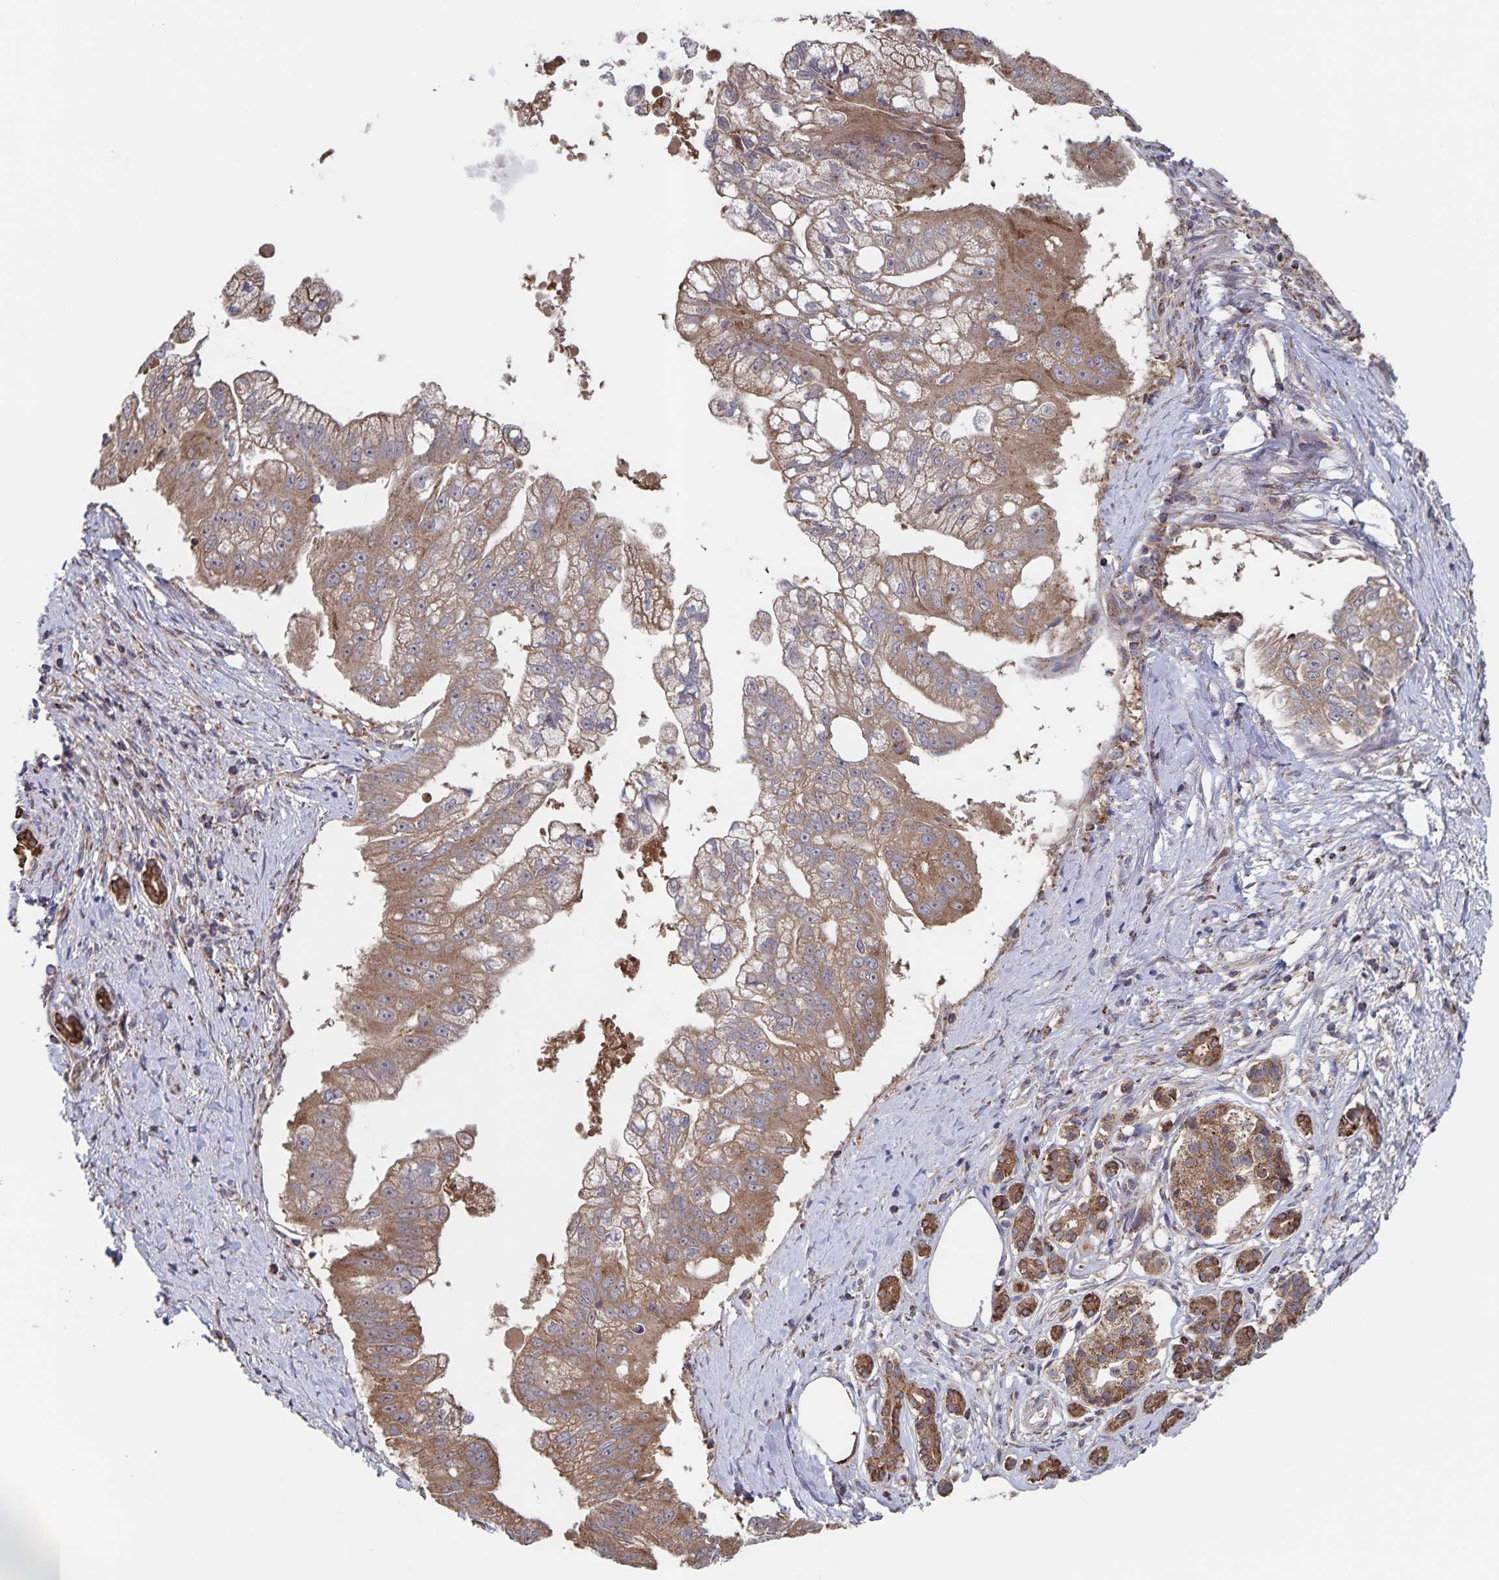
{"staining": {"intensity": "moderate", "quantity": ">75%", "location": "cytoplasmic/membranous"}, "tissue": "pancreatic cancer", "cell_type": "Tumor cells", "image_type": "cancer", "snomed": [{"axis": "morphology", "description": "Adenocarcinoma, NOS"}, {"axis": "topography", "description": "Pancreas"}], "caption": "Immunohistochemistry staining of pancreatic adenocarcinoma, which shows medium levels of moderate cytoplasmic/membranous staining in about >75% of tumor cells indicating moderate cytoplasmic/membranous protein staining. The staining was performed using DAB (brown) for protein detection and nuclei were counterstained in hematoxylin (blue).", "gene": "ACACA", "patient": {"sex": "male", "age": 70}}